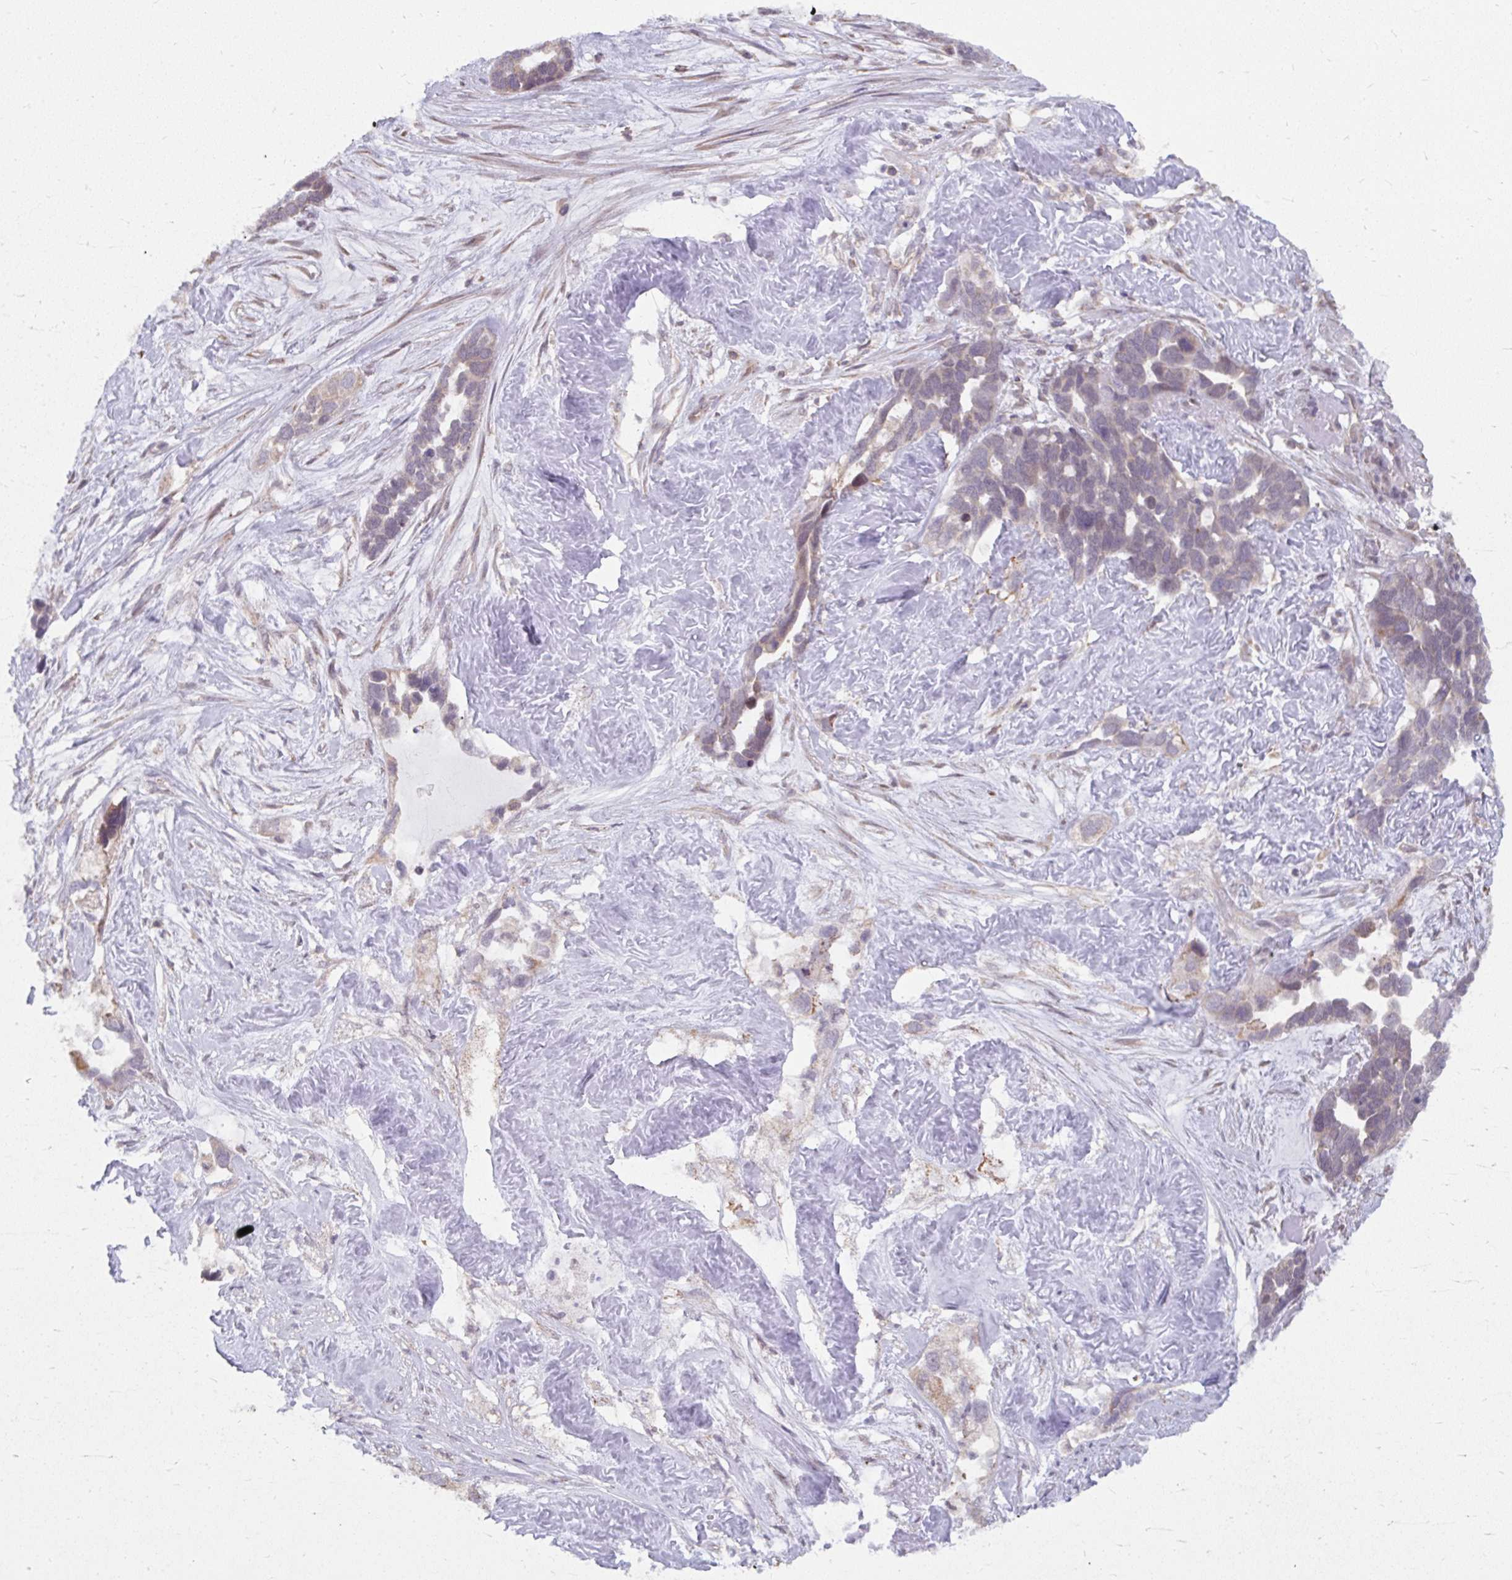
{"staining": {"intensity": "weak", "quantity": "<25%", "location": "cytoplasmic/membranous,nuclear"}, "tissue": "ovarian cancer", "cell_type": "Tumor cells", "image_type": "cancer", "snomed": [{"axis": "morphology", "description": "Cystadenocarcinoma, serous, NOS"}, {"axis": "topography", "description": "Ovary"}], "caption": "An image of human ovarian cancer is negative for staining in tumor cells. (DAB immunohistochemistry (IHC) visualized using brightfield microscopy, high magnification).", "gene": "NMNAT1", "patient": {"sex": "female", "age": 54}}